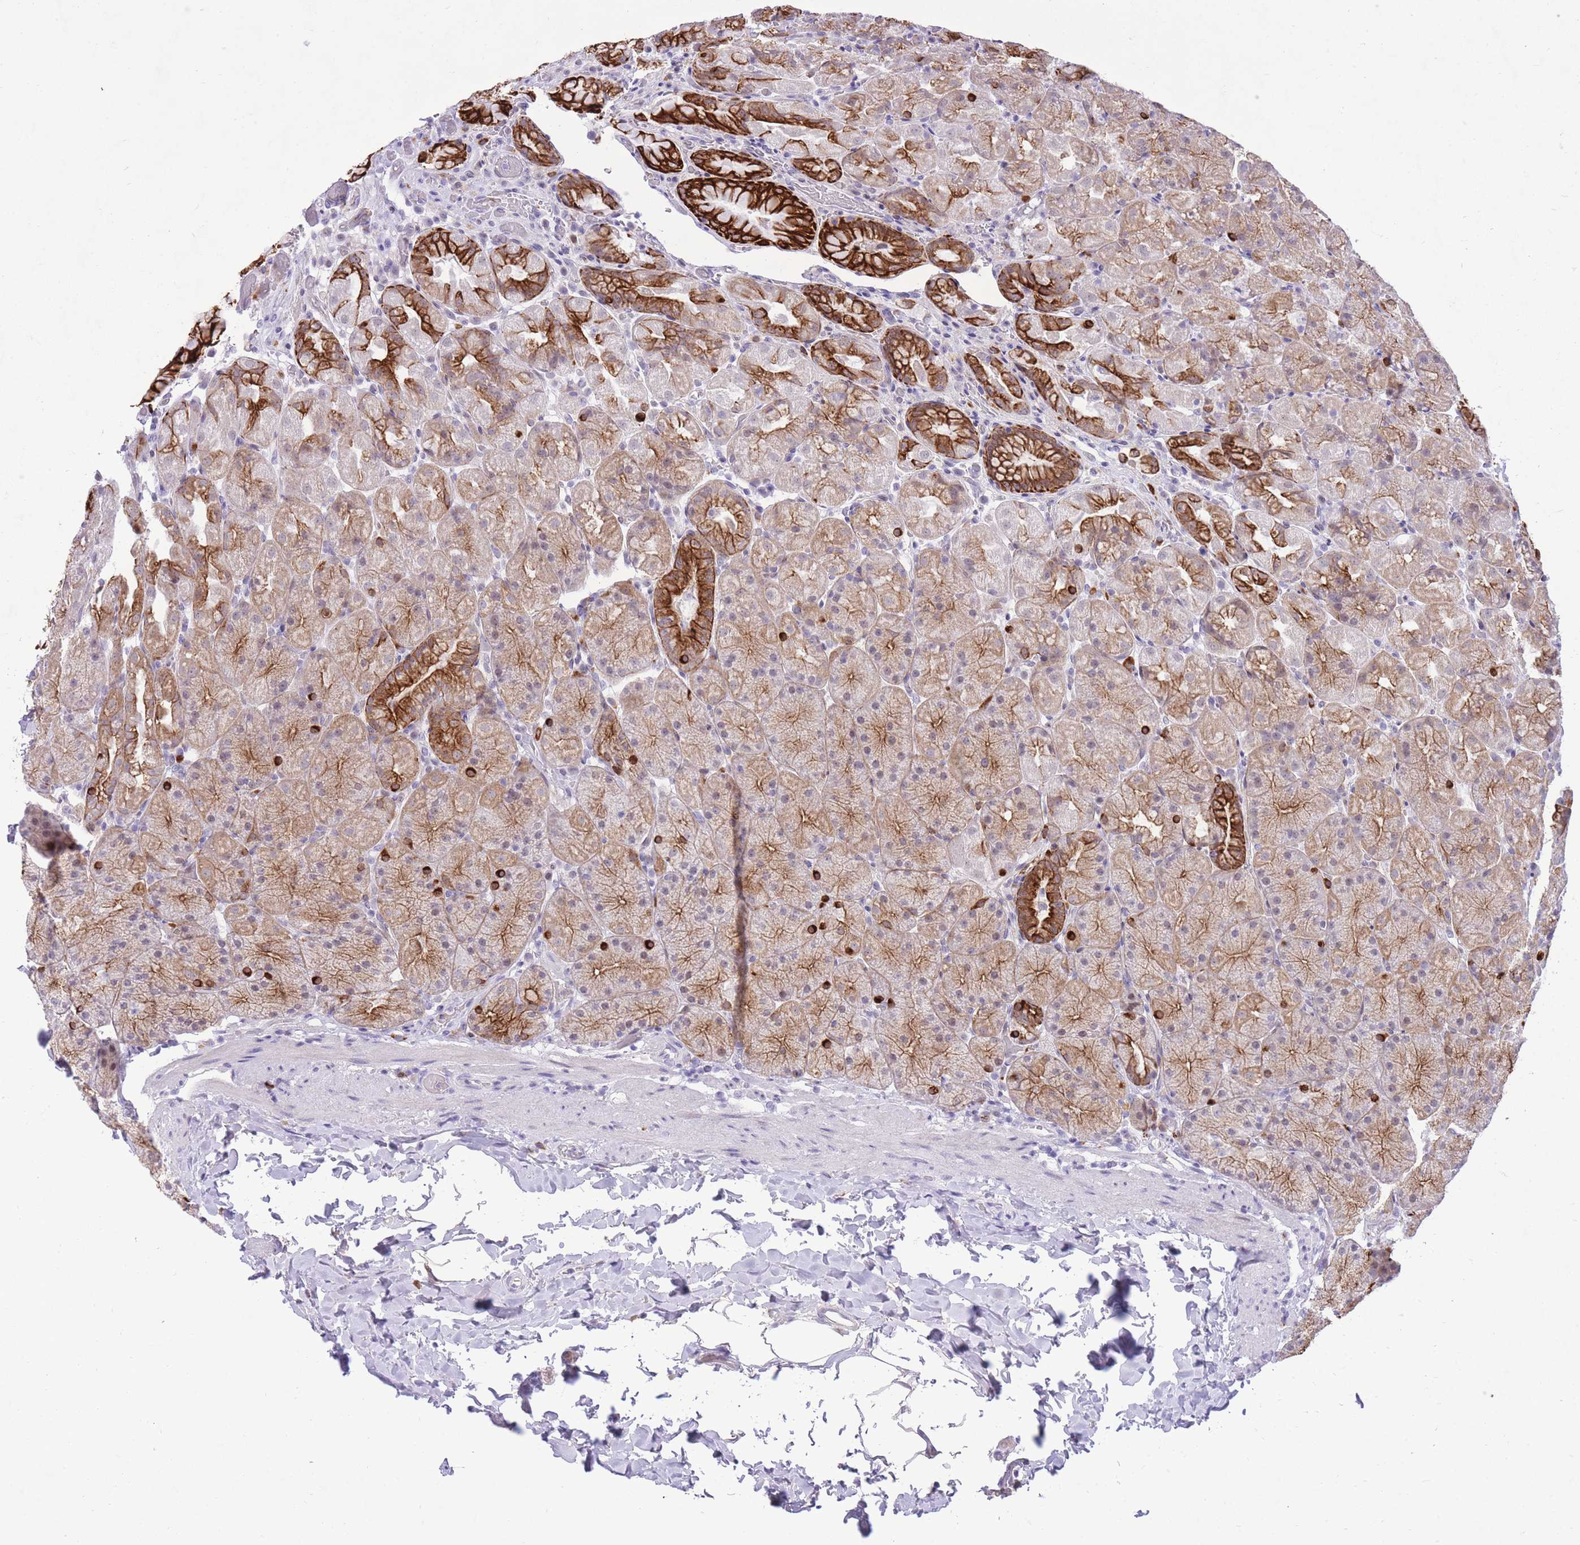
{"staining": {"intensity": "strong", "quantity": "25%-75%", "location": "cytoplasmic/membranous"}, "tissue": "stomach", "cell_type": "Glandular cells", "image_type": "normal", "snomed": [{"axis": "morphology", "description": "Normal tissue, NOS"}, {"axis": "topography", "description": "Stomach, upper"}, {"axis": "topography", "description": "Stomach, lower"}], "caption": "Glandular cells demonstrate strong cytoplasmic/membranous positivity in approximately 25%-75% of cells in normal stomach.", "gene": "MEIS3", "patient": {"sex": "male", "age": 67}}